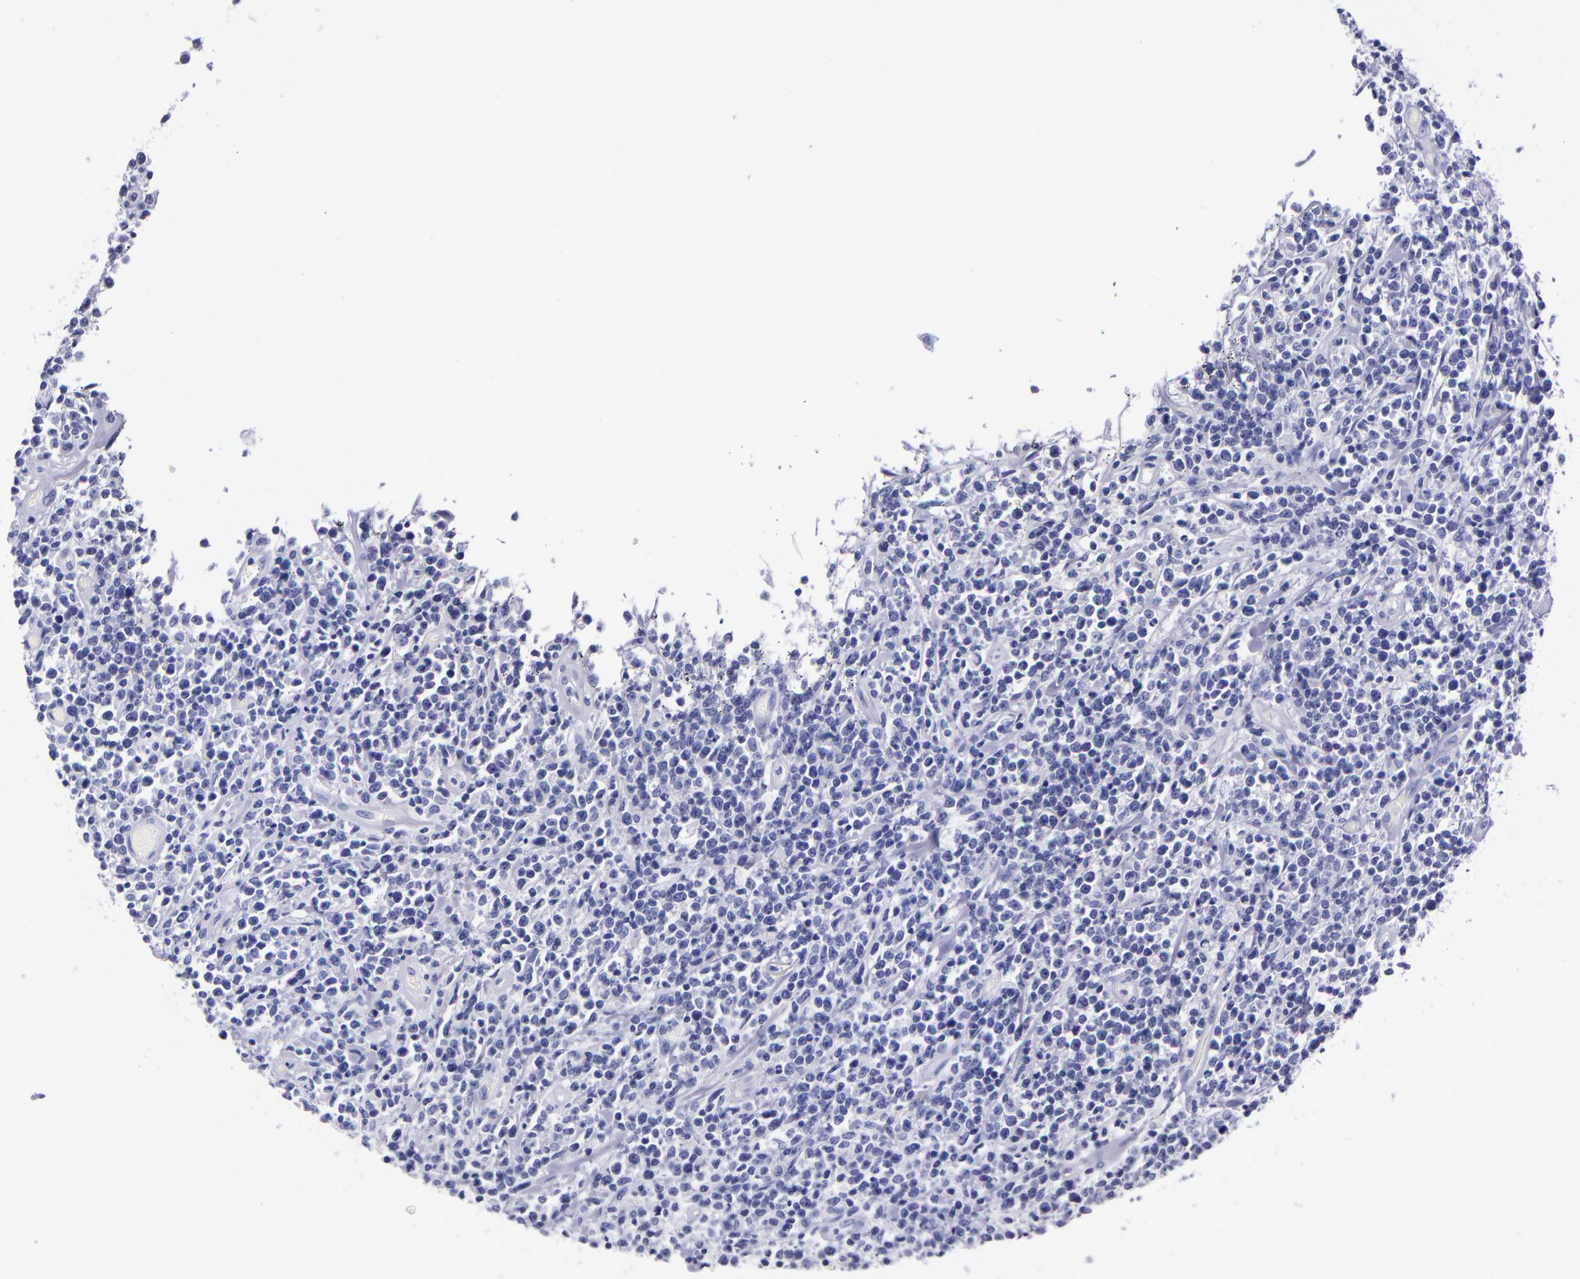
{"staining": {"intensity": "negative", "quantity": "none", "location": "none"}, "tissue": "lymphoma", "cell_type": "Tumor cells", "image_type": "cancer", "snomed": [{"axis": "morphology", "description": "Malignant lymphoma, non-Hodgkin's type, High grade"}, {"axis": "topography", "description": "Colon"}], "caption": "This is an immunohistochemistry micrograph of human lymphoma. There is no staining in tumor cells.", "gene": "SV2A", "patient": {"sex": "male", "age": 82}}